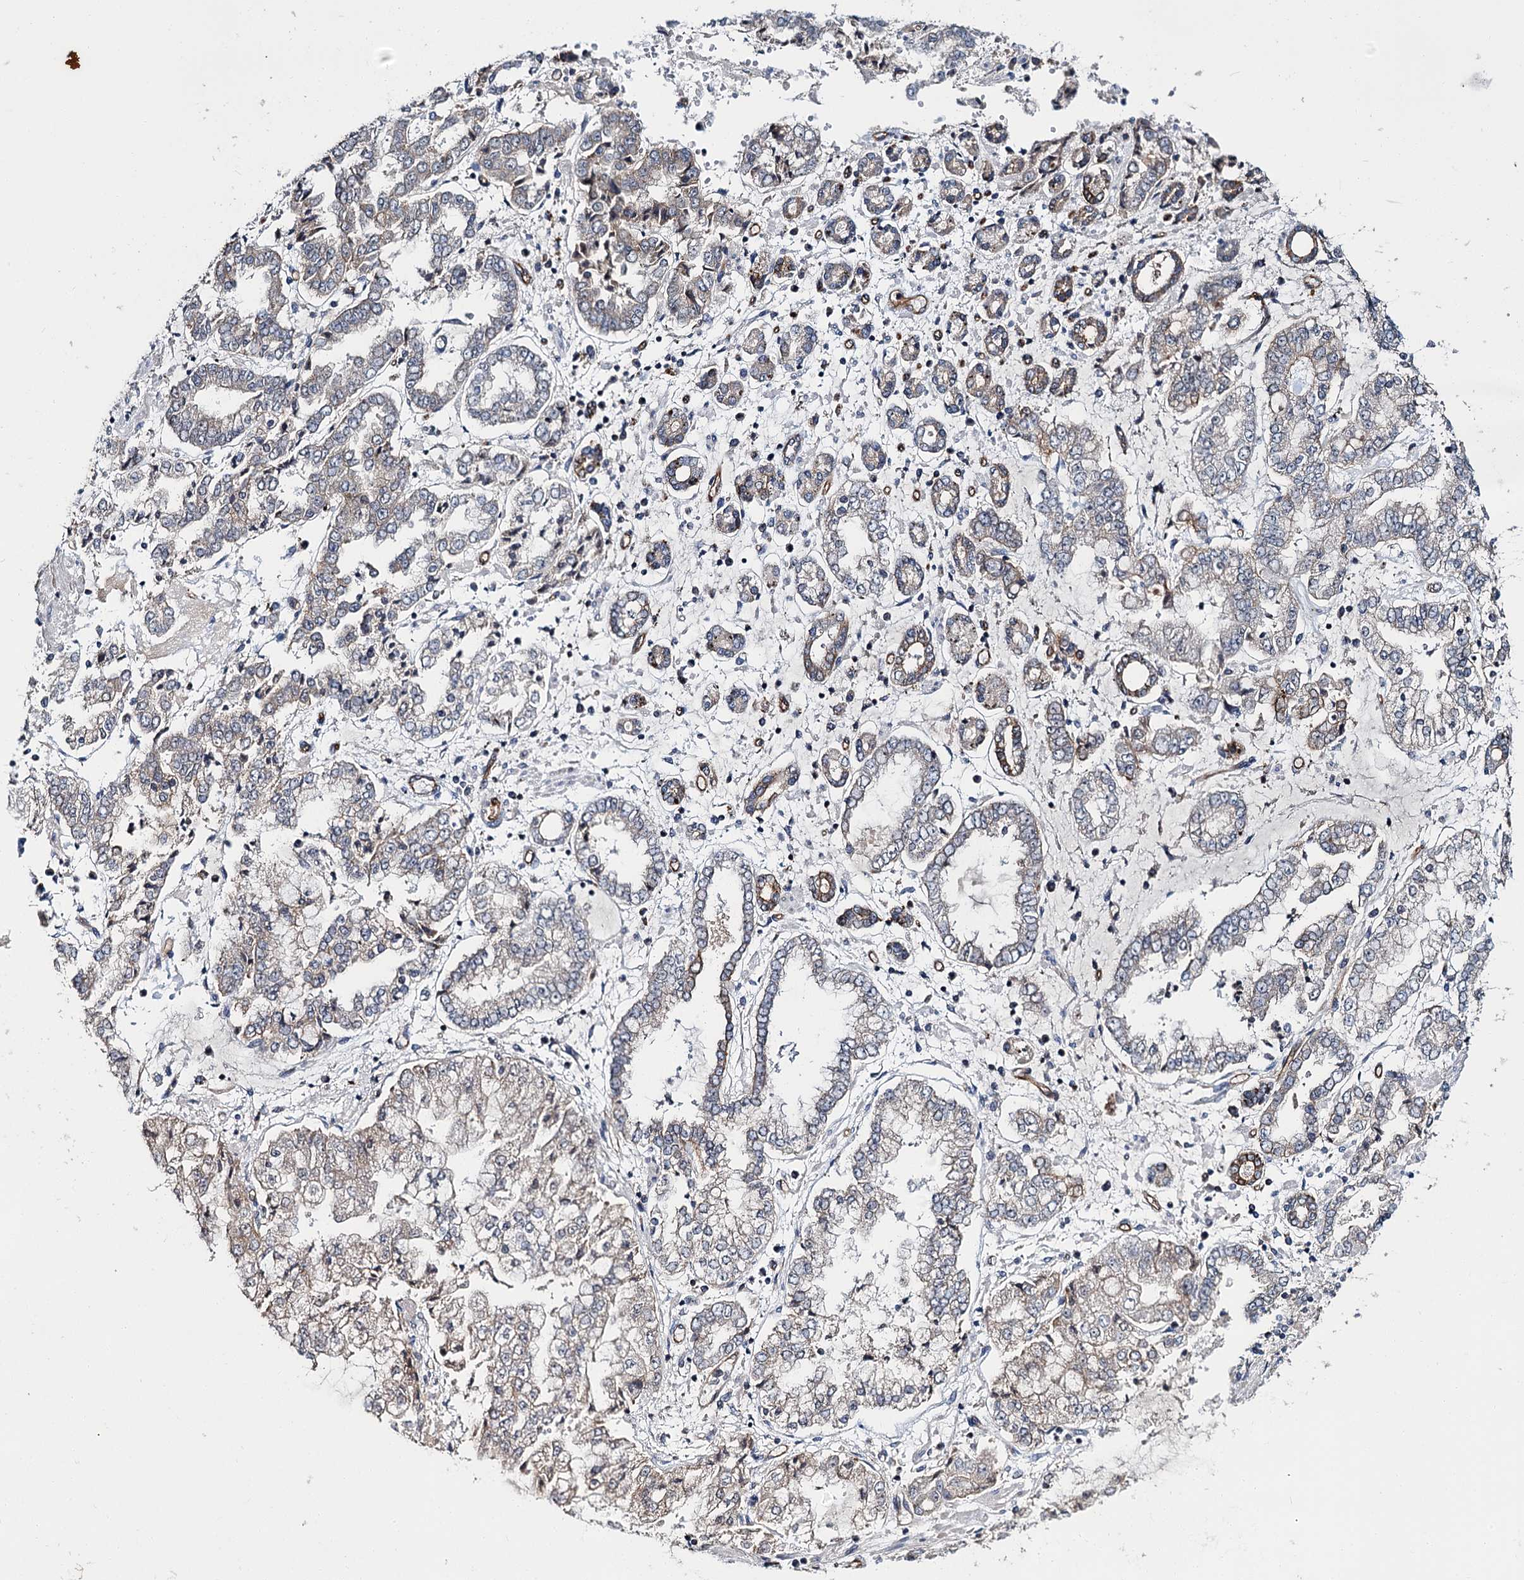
{"staining": {"intensity": "negative", "quantity": "none", "location": "none"}, "tissue": "stomach cancer", "cell_type": "Tumor cells", "image_type": "cancer", "snomed": [{"axis": "morphology", "description": "Adenocarcinoma, NOS"}, {"axis": "topography", "description": "Stomach"}], "caption": "Immunohistochemical staining of human stomach adenocarcinoma shows no significant positivity in tumor cells.", "gene": "ABLIM1", "patient": {"sex": "male", "age": 76}}